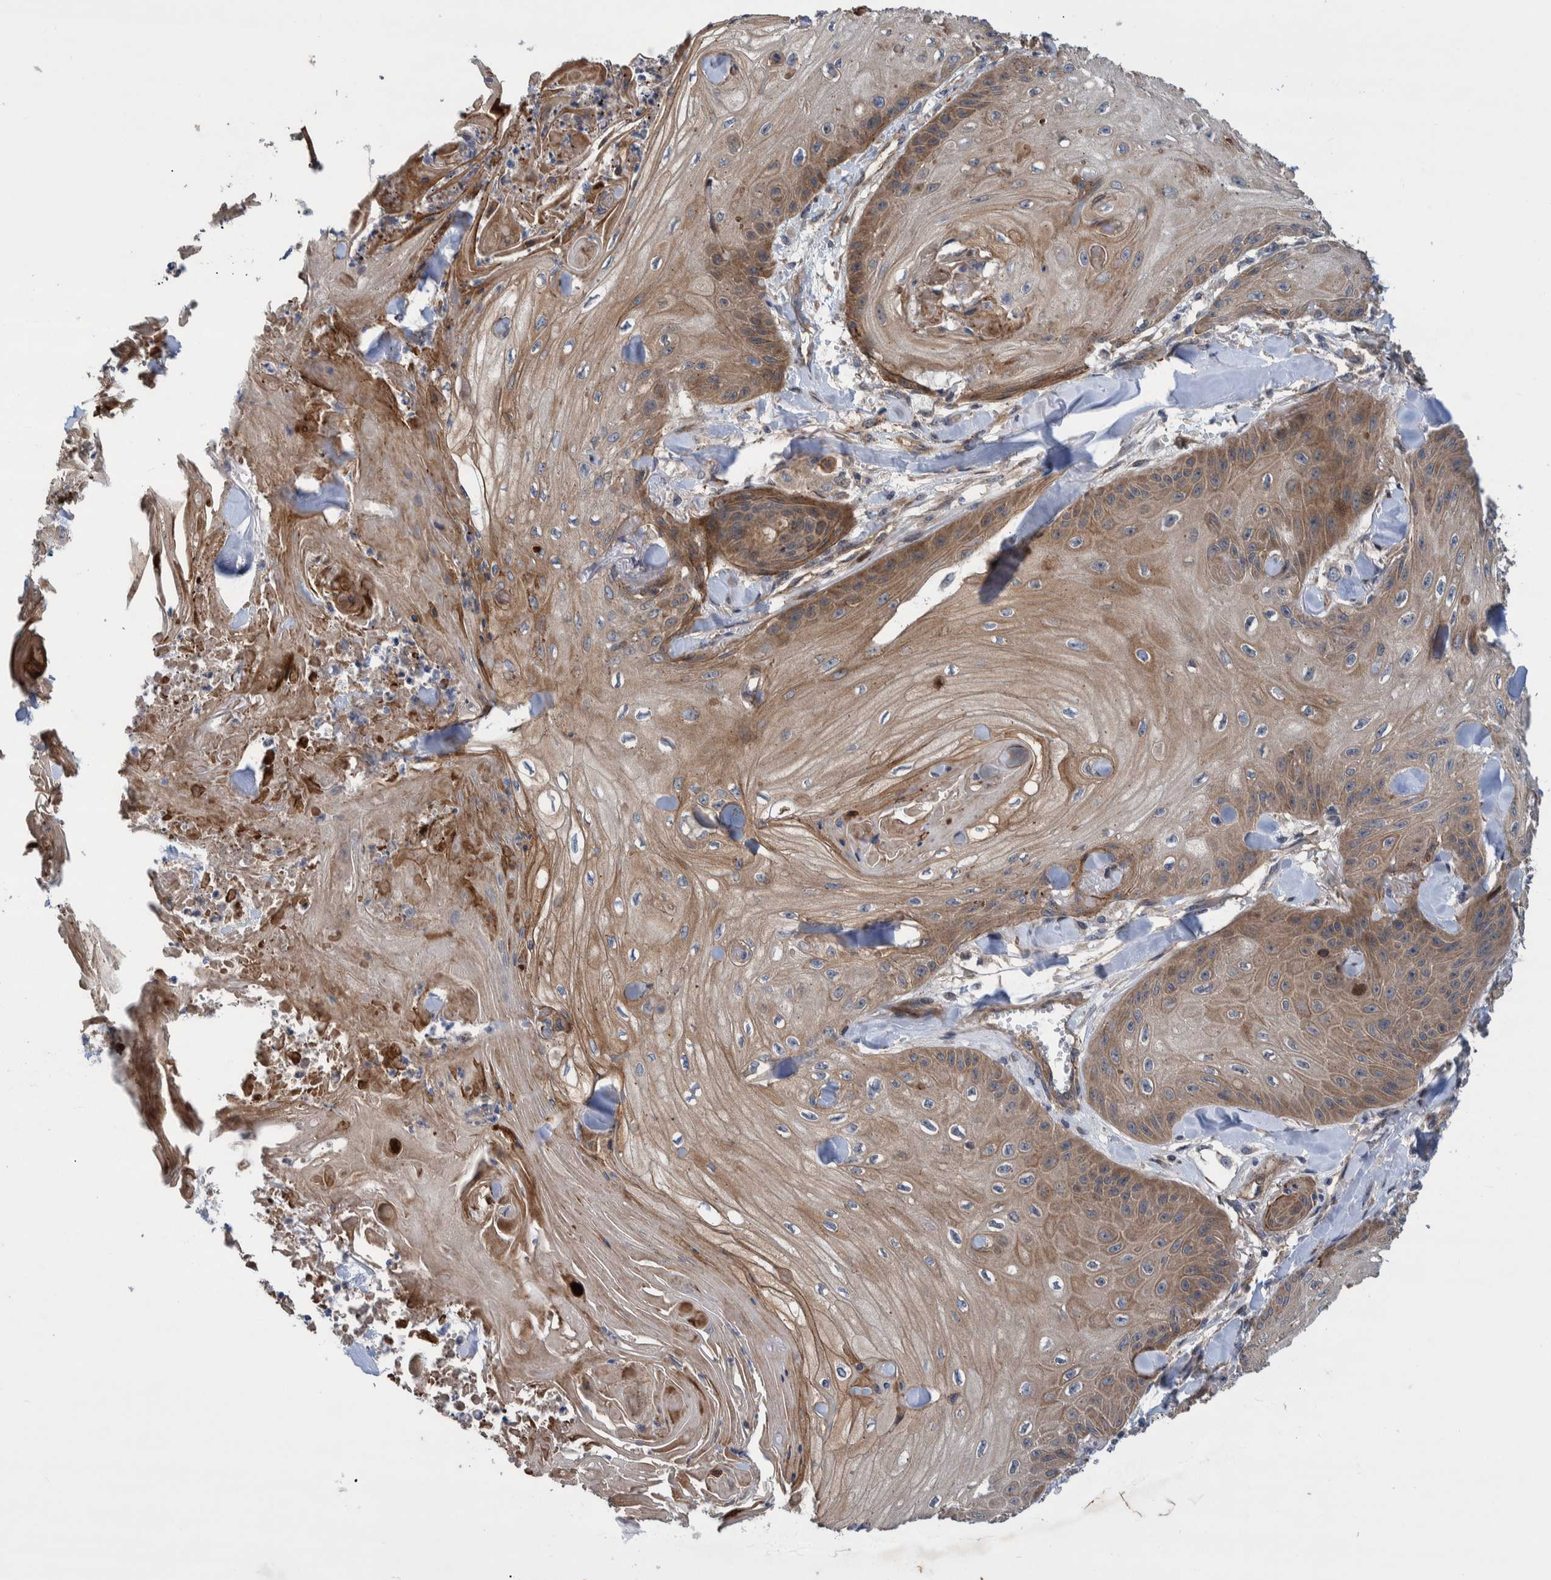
{"staining": {"intensity": "moderate", "quantity": ">75%", "location": "cytoplasmic/membranous"}, "tissue": "skin cancer", "cell_type": "Tumor cells", "image_type": "cancer", "snomed": [{"axis": "morphology", "description": "Squamous cell carcinoma, NOS"}, {"axis": "topography", "description": "Skin"}], "caption": "Immunohistochemistry (IHC) staining of squamous cell carcinoma (skin), which demonstrates medium levels of moderate cytoplasmic/membranous expression in about >75% of tumor cells indicating moderate cytoplasmic/membranous protein staining. The staining was performed using DAB (brown) for protein detection and nuclei were counterstained in hematoxylin (blue).", "gene": "GRPEL2", "patient": {"sex": "male", "age": 74}}